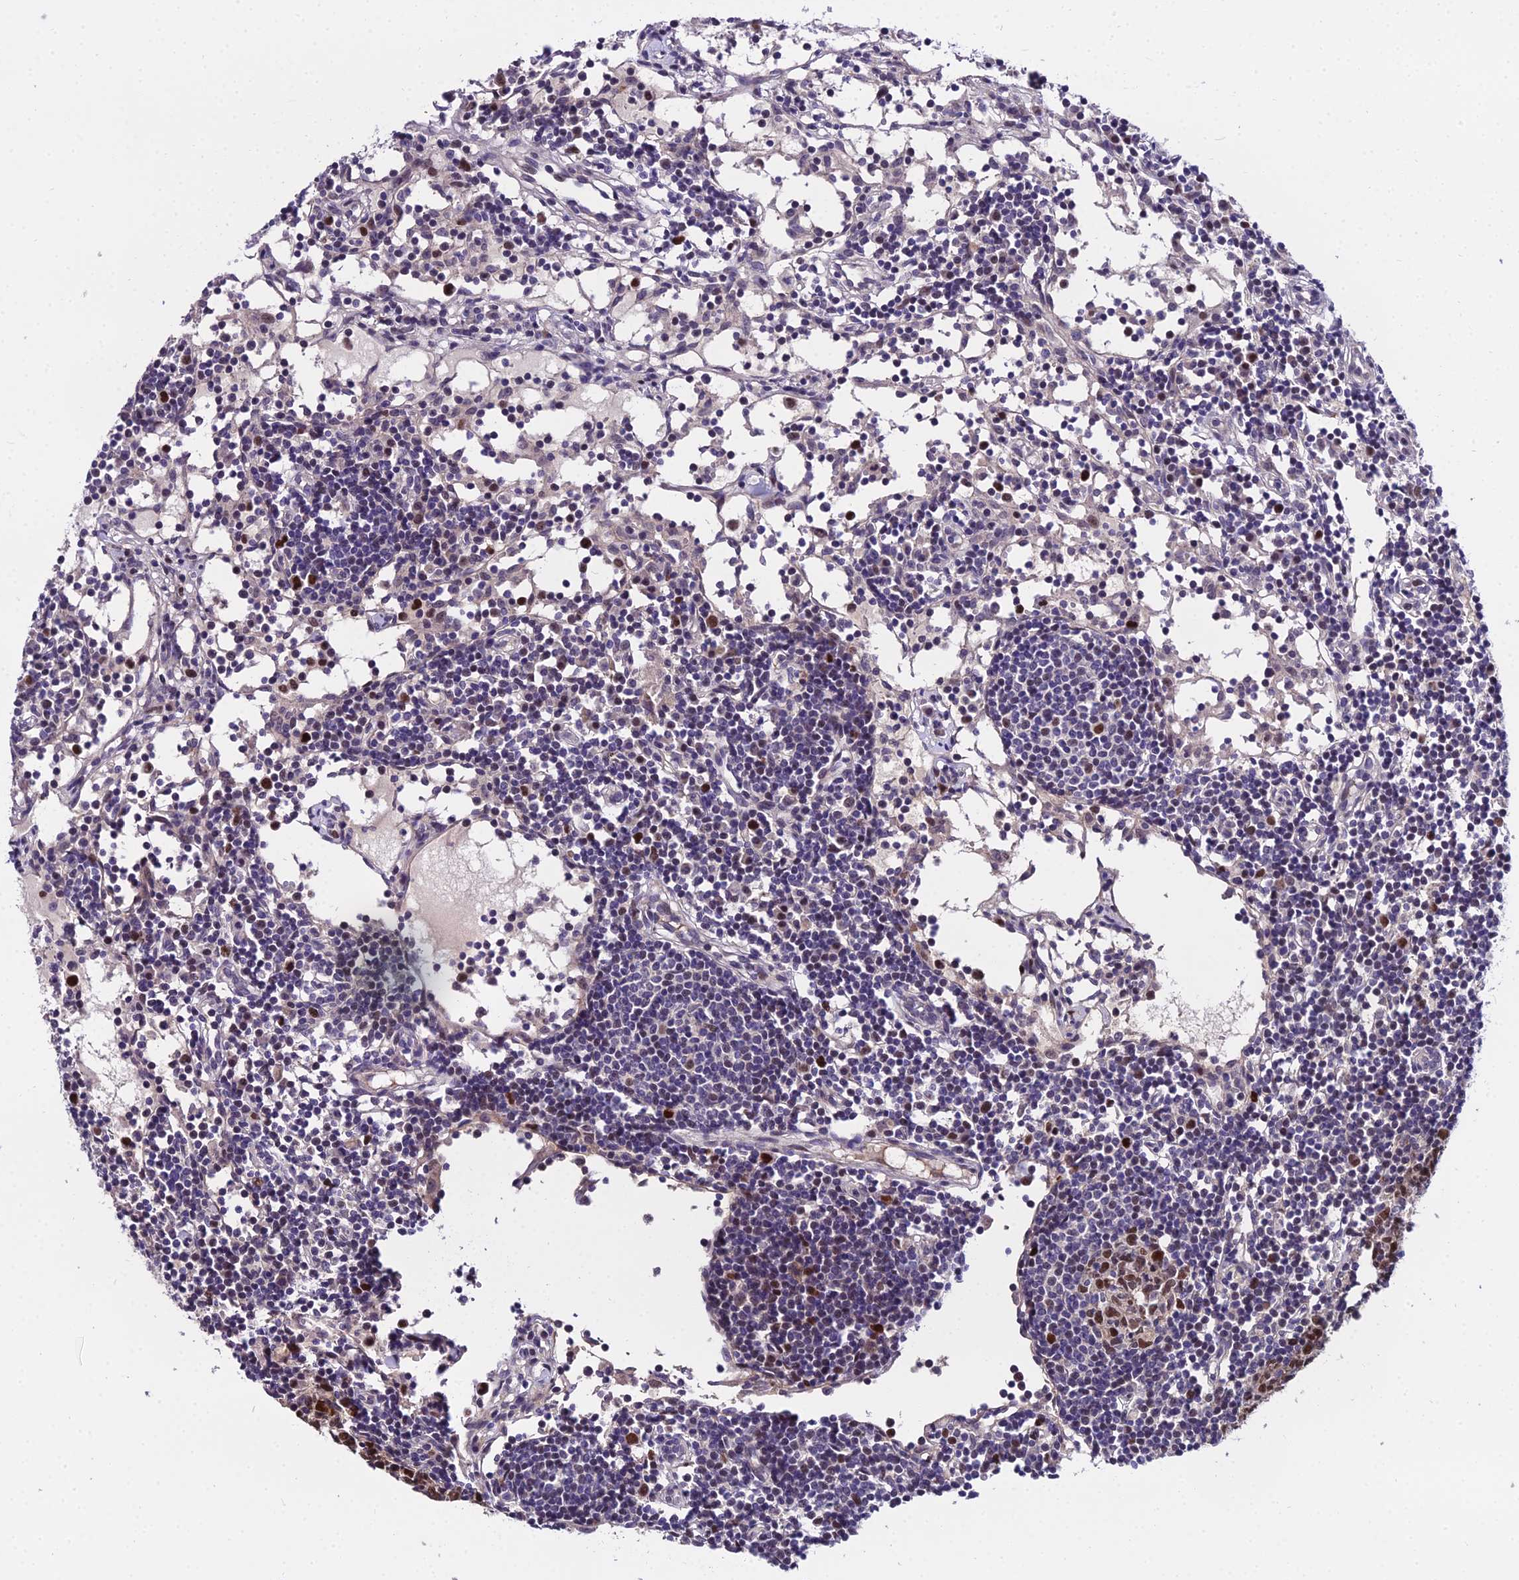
{"staining": {"intensity": "strong", "quantity": ">75%", "location": "nuclear"}, "tissue": "lymph node", "cell_type": "Germinal center cells", "image_type": "normal", "snomed": [{"axis": "morphology", "description": "Normal tissue, NOS"}, {"axis": "topography", "description": "Lymph node"}], "caption": "Immunohistochemical staining of normal human lymph node exhibits >75% levels of strong nuclear protein positivity in approximately >75% of germinal center cells.", "gene": "TRIML2", "patient": {"sex": "female", "age": 55}}